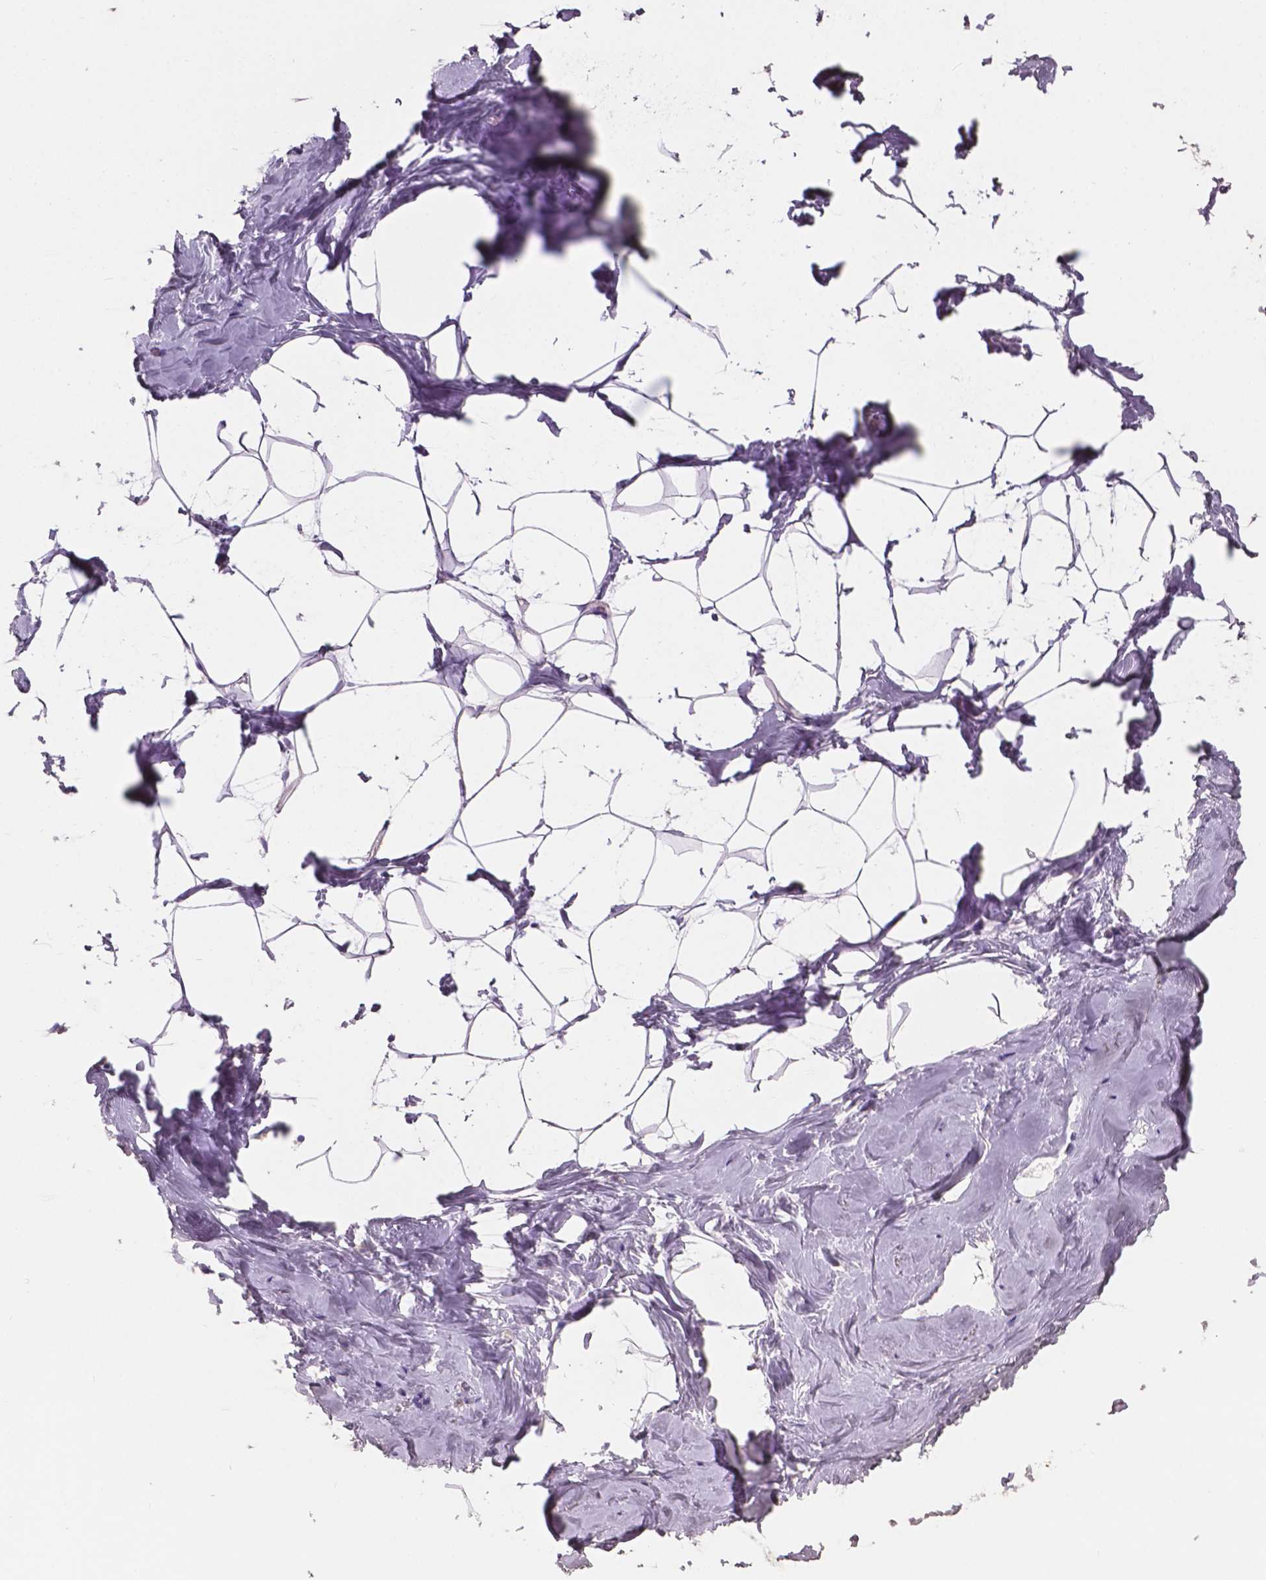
{"staining": {"intensity": "negative", "quantity": "none", "location": "none"}, "tissue": "breast", "cell_type": "Adipocytes", "image_type": "normal", "snomed": [{"axis": "morphology", "description": "Normal tissue, NOS"}, {"axis": "topography", "description": "Breast"}], "caption": "Immunohistochemistry (IHC) of benign human breast exhibits no positivity in adipocytes.", "gene": "SBSN", "patient": {"sex": "female", "age": 32}}